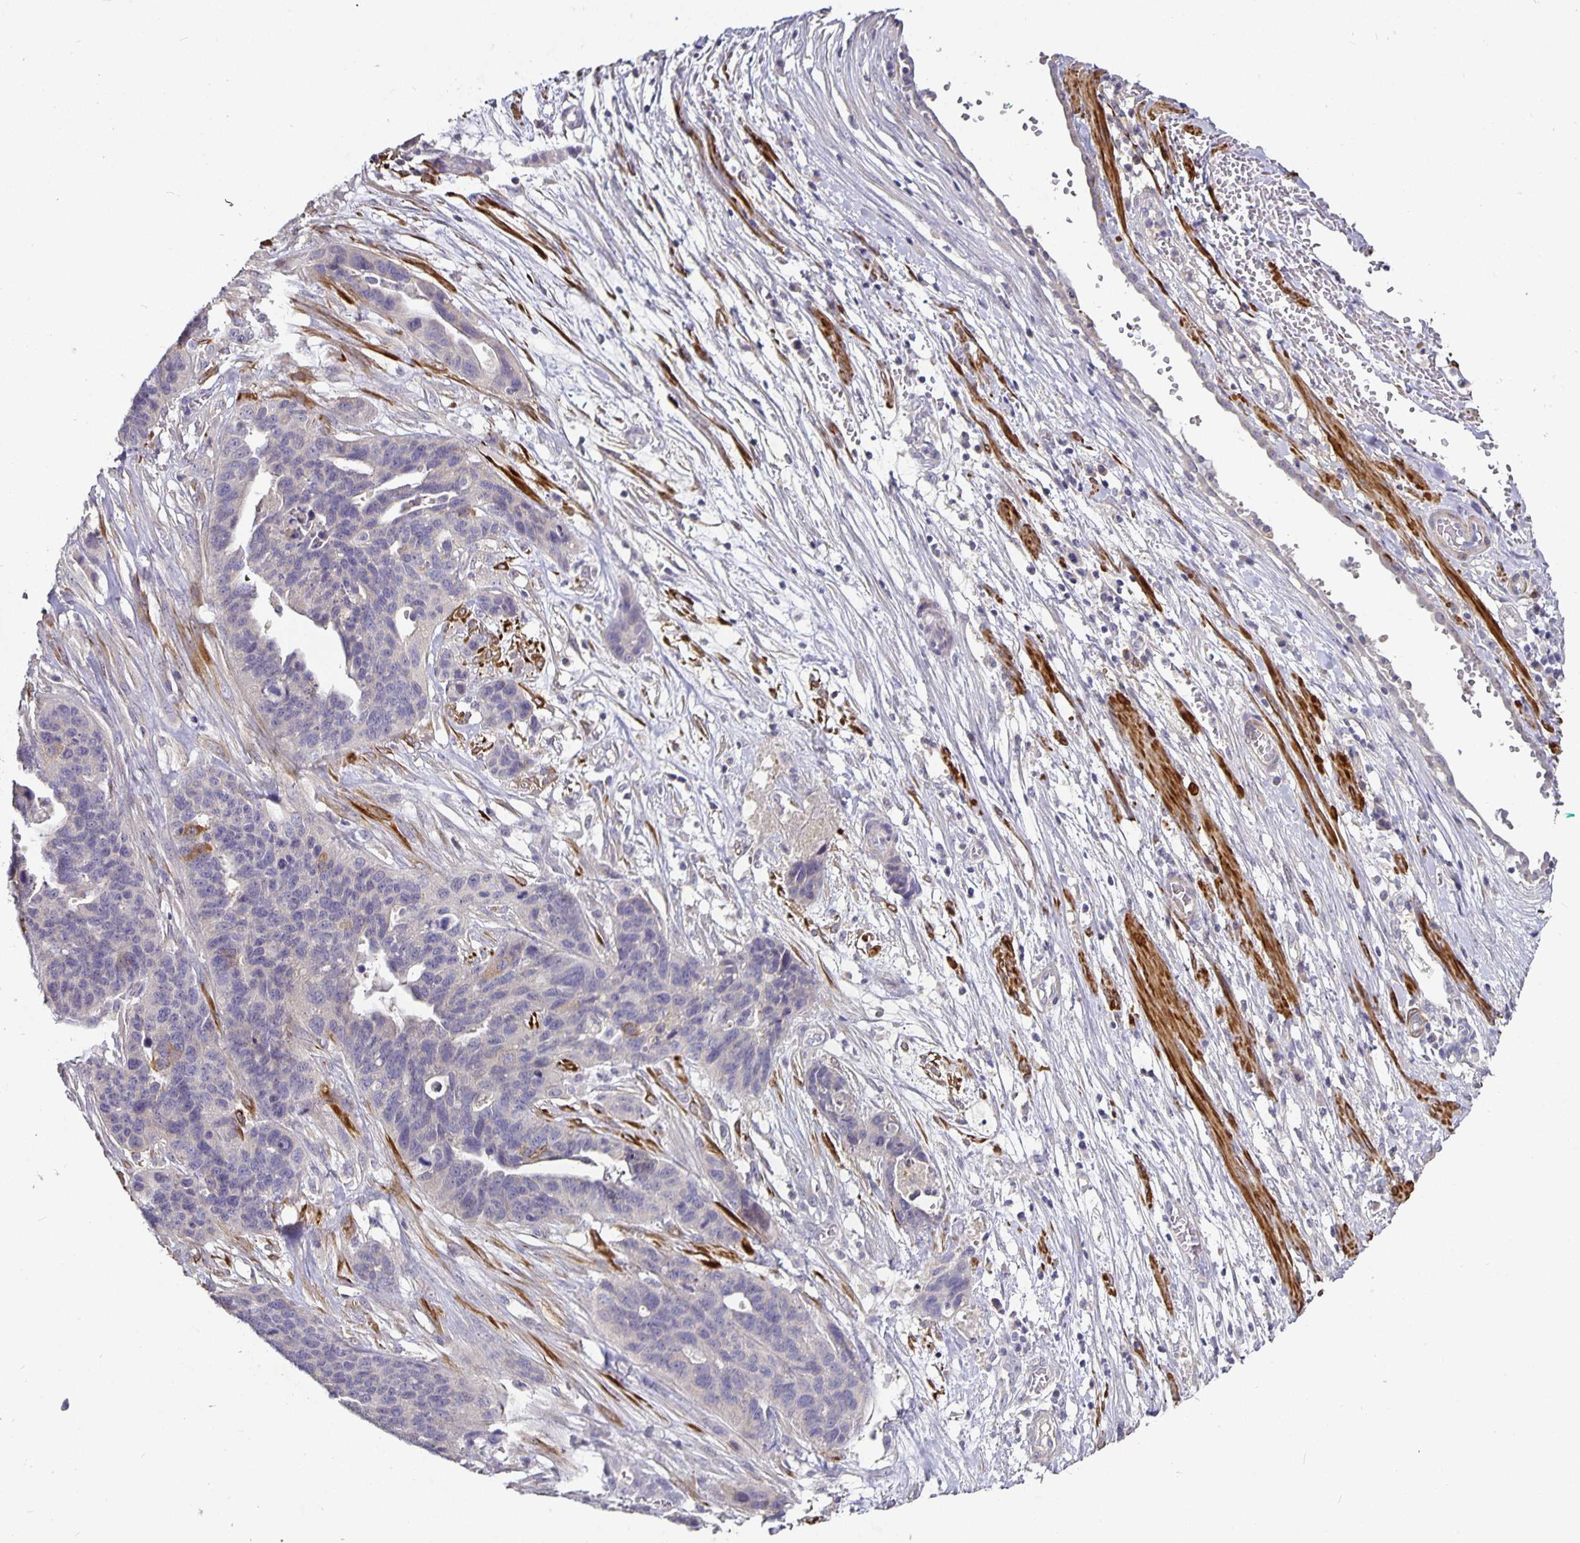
{"staining": {"intensity": "negative", "quantity": "none", "location": "none"}, "tissue": "ovarian cancer", "cell_type": "Tumor cells", "image_type": "cancer", "snomed": [{"axis": "morphology", "description": "Cystadenocarcinoma, serous, NOS"}, {"axis": "topography", "description": "Ovary"}], "caption": "This image is of ovarian cancer (serous cystadenocarcinoma) stained with immunohistochemistry (IHC) to label a protein in brown with the nuclei are counter-stained blue. There is no positivity in tumor cells.", "gene": "CA12", "patient": {"sex": "female", "age": 64}}